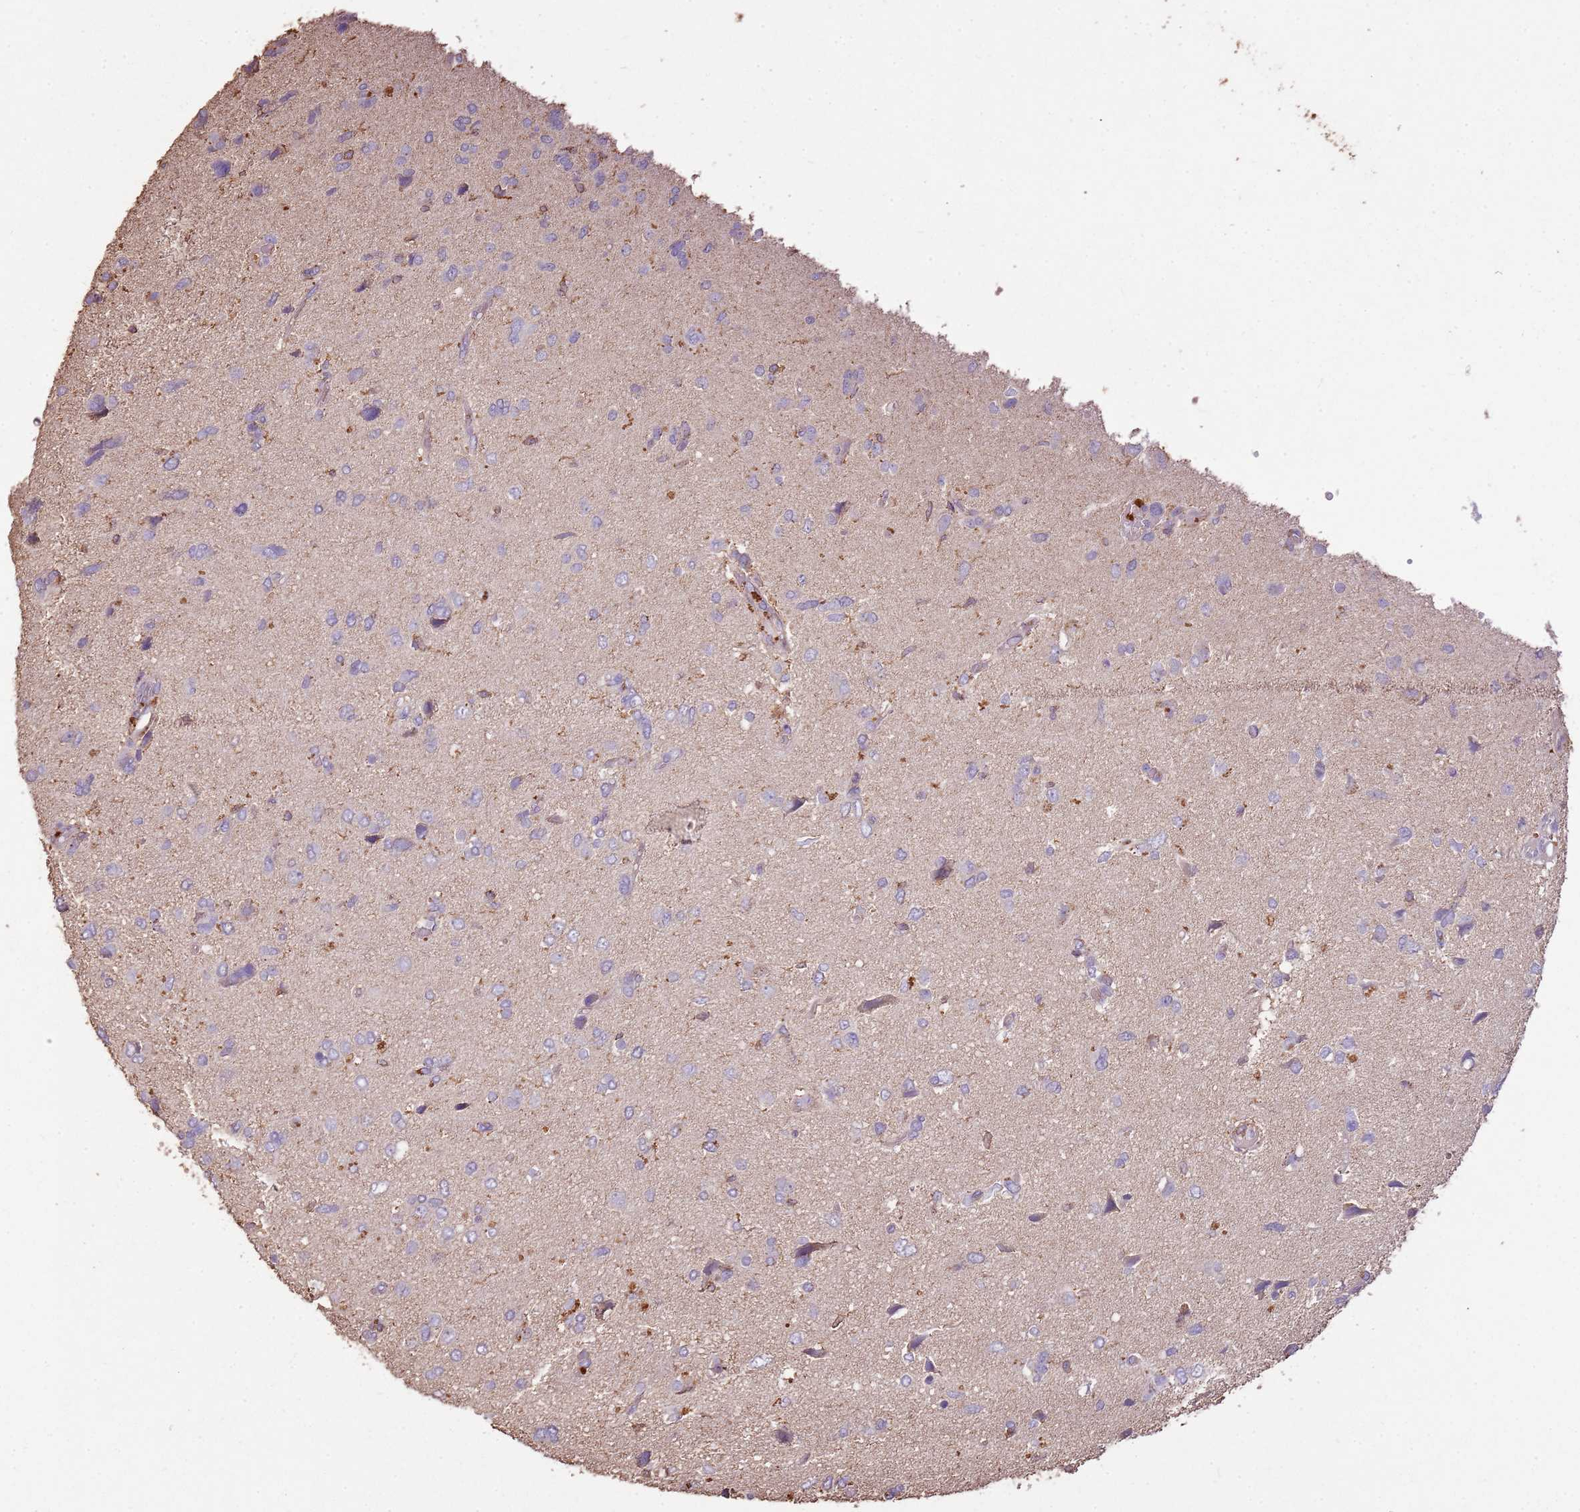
{"staining": {"intensity": "negative", "quantity": "none", "location": "none"}, "tissue": "glioma", "cell_type": "Tumor cells", "image_type": "cancer", "snomed": [{"axis": "morphology", "description": "Glioma, malignant, High grade"}, {"axis": "topography", "description": "Brain"}], "caption": "The histopathology image shows no staining of tumor cells in glioma. Nuclei are stained in blue.", "gene": "ARL10", "patient": {"sex": "female", "age": 59}}